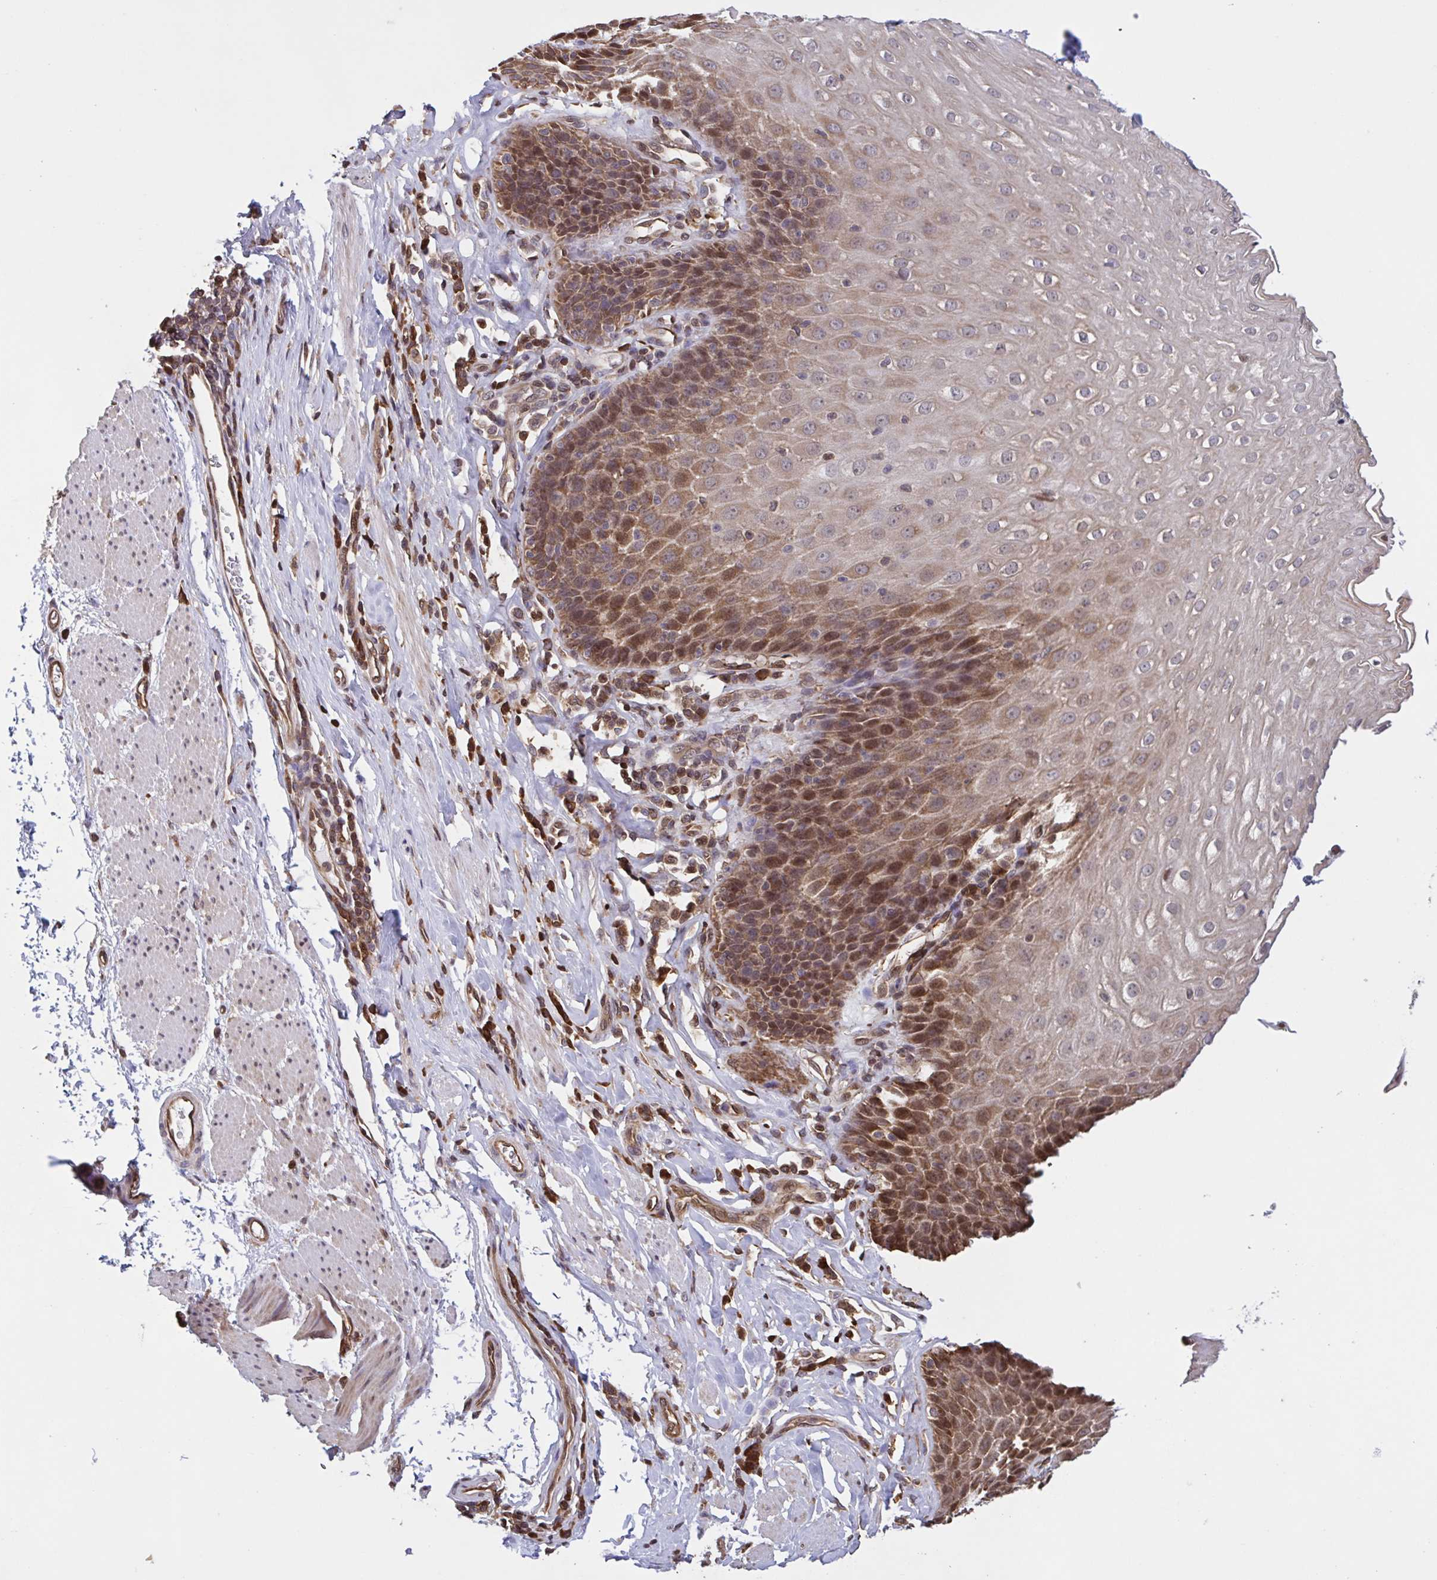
{"staining": {"intensity": "moderate", "quantity": "25%-75%", "location": "cytoplasmic/membranous,nuclear"}, "tissue": "esophagus", "cell_type": "Squamous epithelial cells", "image_type": "normal", "snomed": [{"axis": "morphology", "description": "Normal tissue, NOS"}, {"axis": "topography", "description": "Esophagus"}], "caption": "Esophagus stained with a brown dye demonstrates moderate cytoplasmic/membranous,nuclear positive positivity in about 25%-75% of squamous epithelial cells.", "gene": "SEC63", "patient": {"sex": "female", "age": 61}}